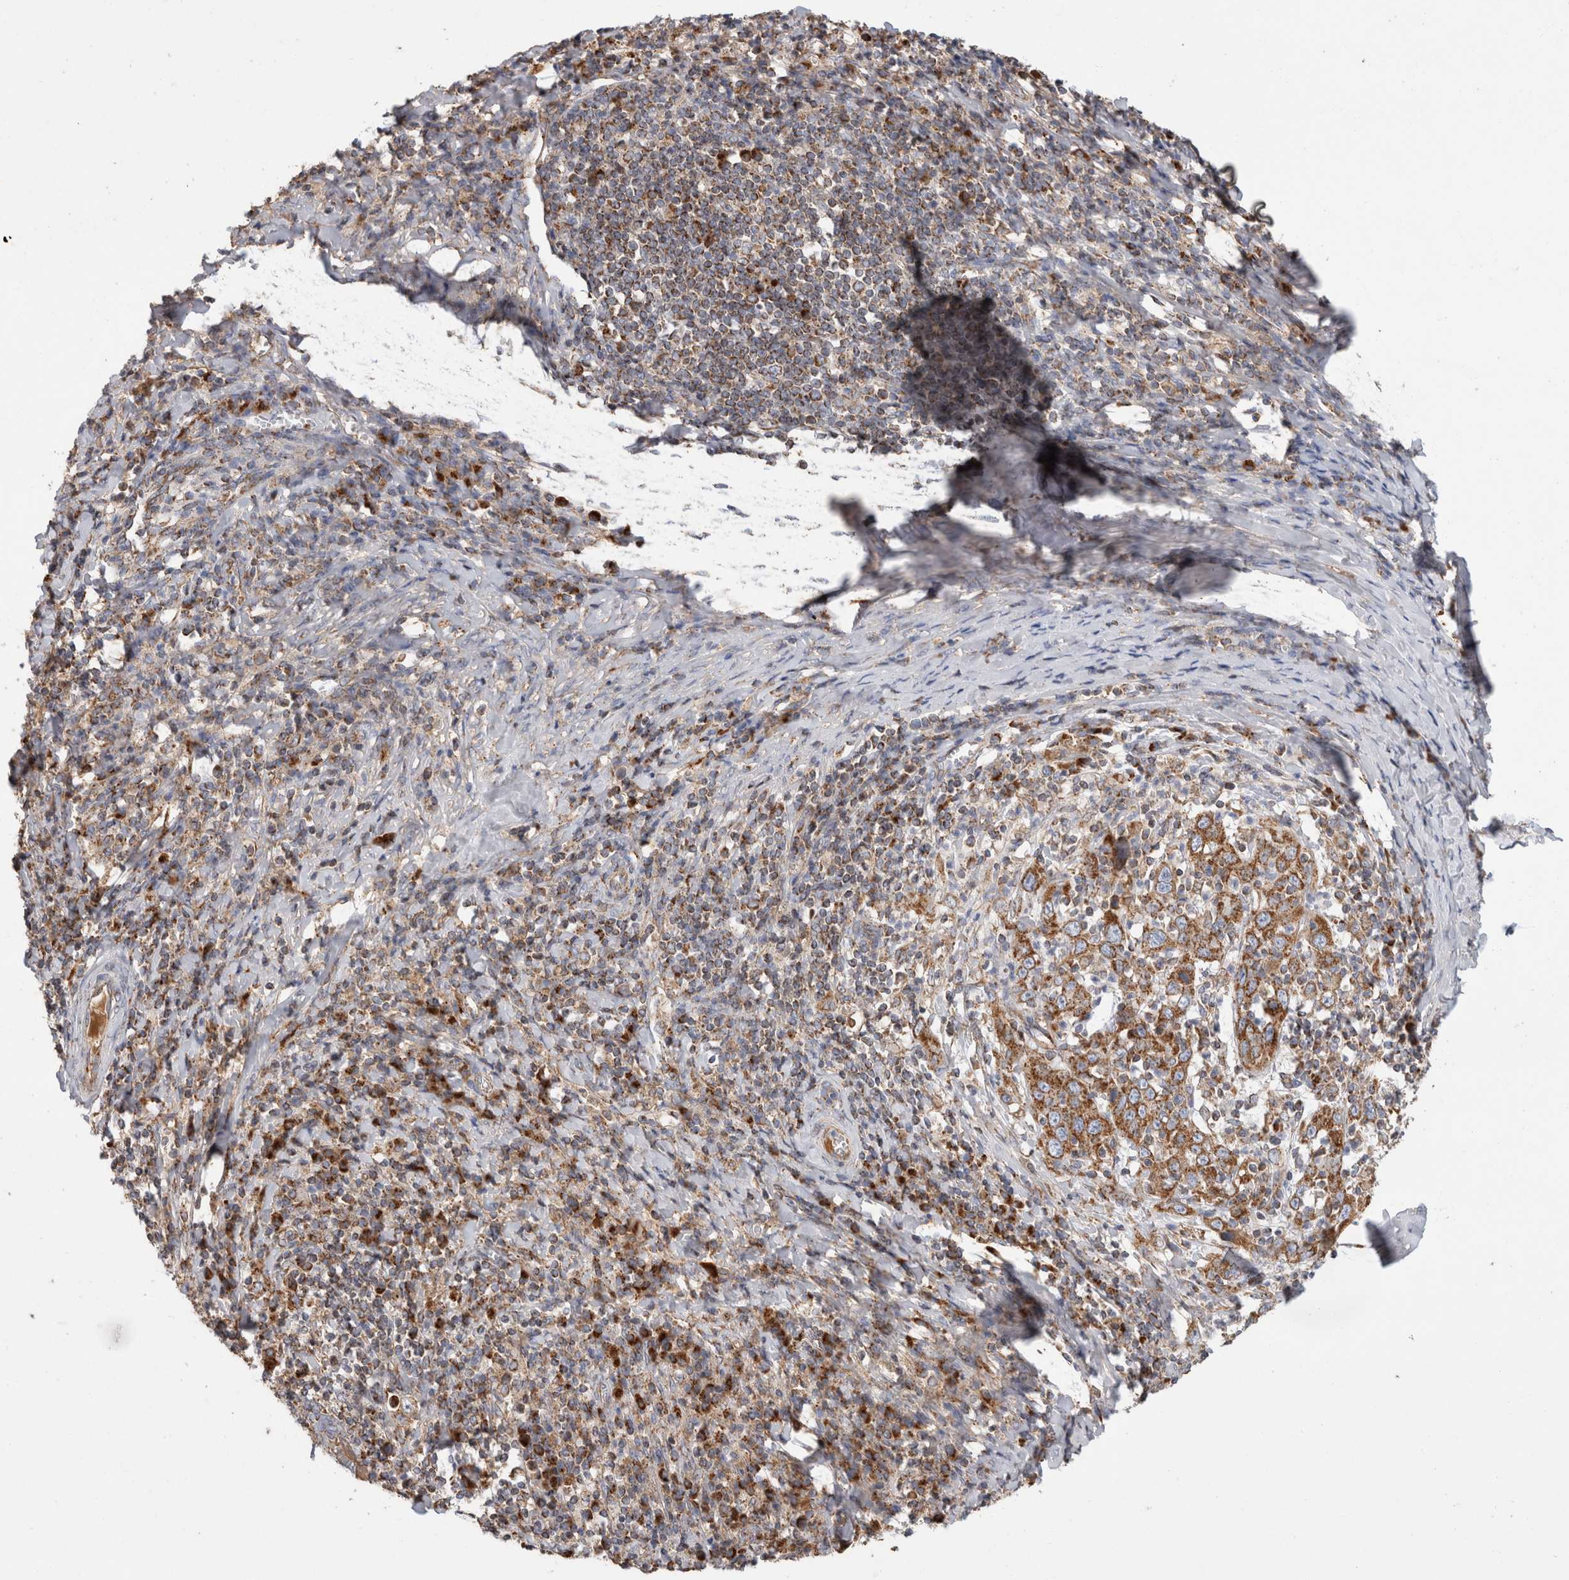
{"staining": {"intensity": "moderate", "quantity": ">75%", "location": "cytoplasmic/membranous"}, "tissue": "cervical cancer", "cell_type": "Tumor cells", "image_type": "cancer", "snomed": [{"axis": "morphology", "description": "Squamous cell carcinoma, NOS"}, {"axis": "topography", "description": "Cervix"}], "caption": "This image exhibits cervical squamous cell carcinoma stained with immunohistochemistry (IHC) to label a protein in brown. The cytoplasmic/membranous of tumor cells show moderate positivity for the protein. Nuclei are counter-stained blue.", "gene": "IARS2", "patient": {"sex": "female", "age": 46}}